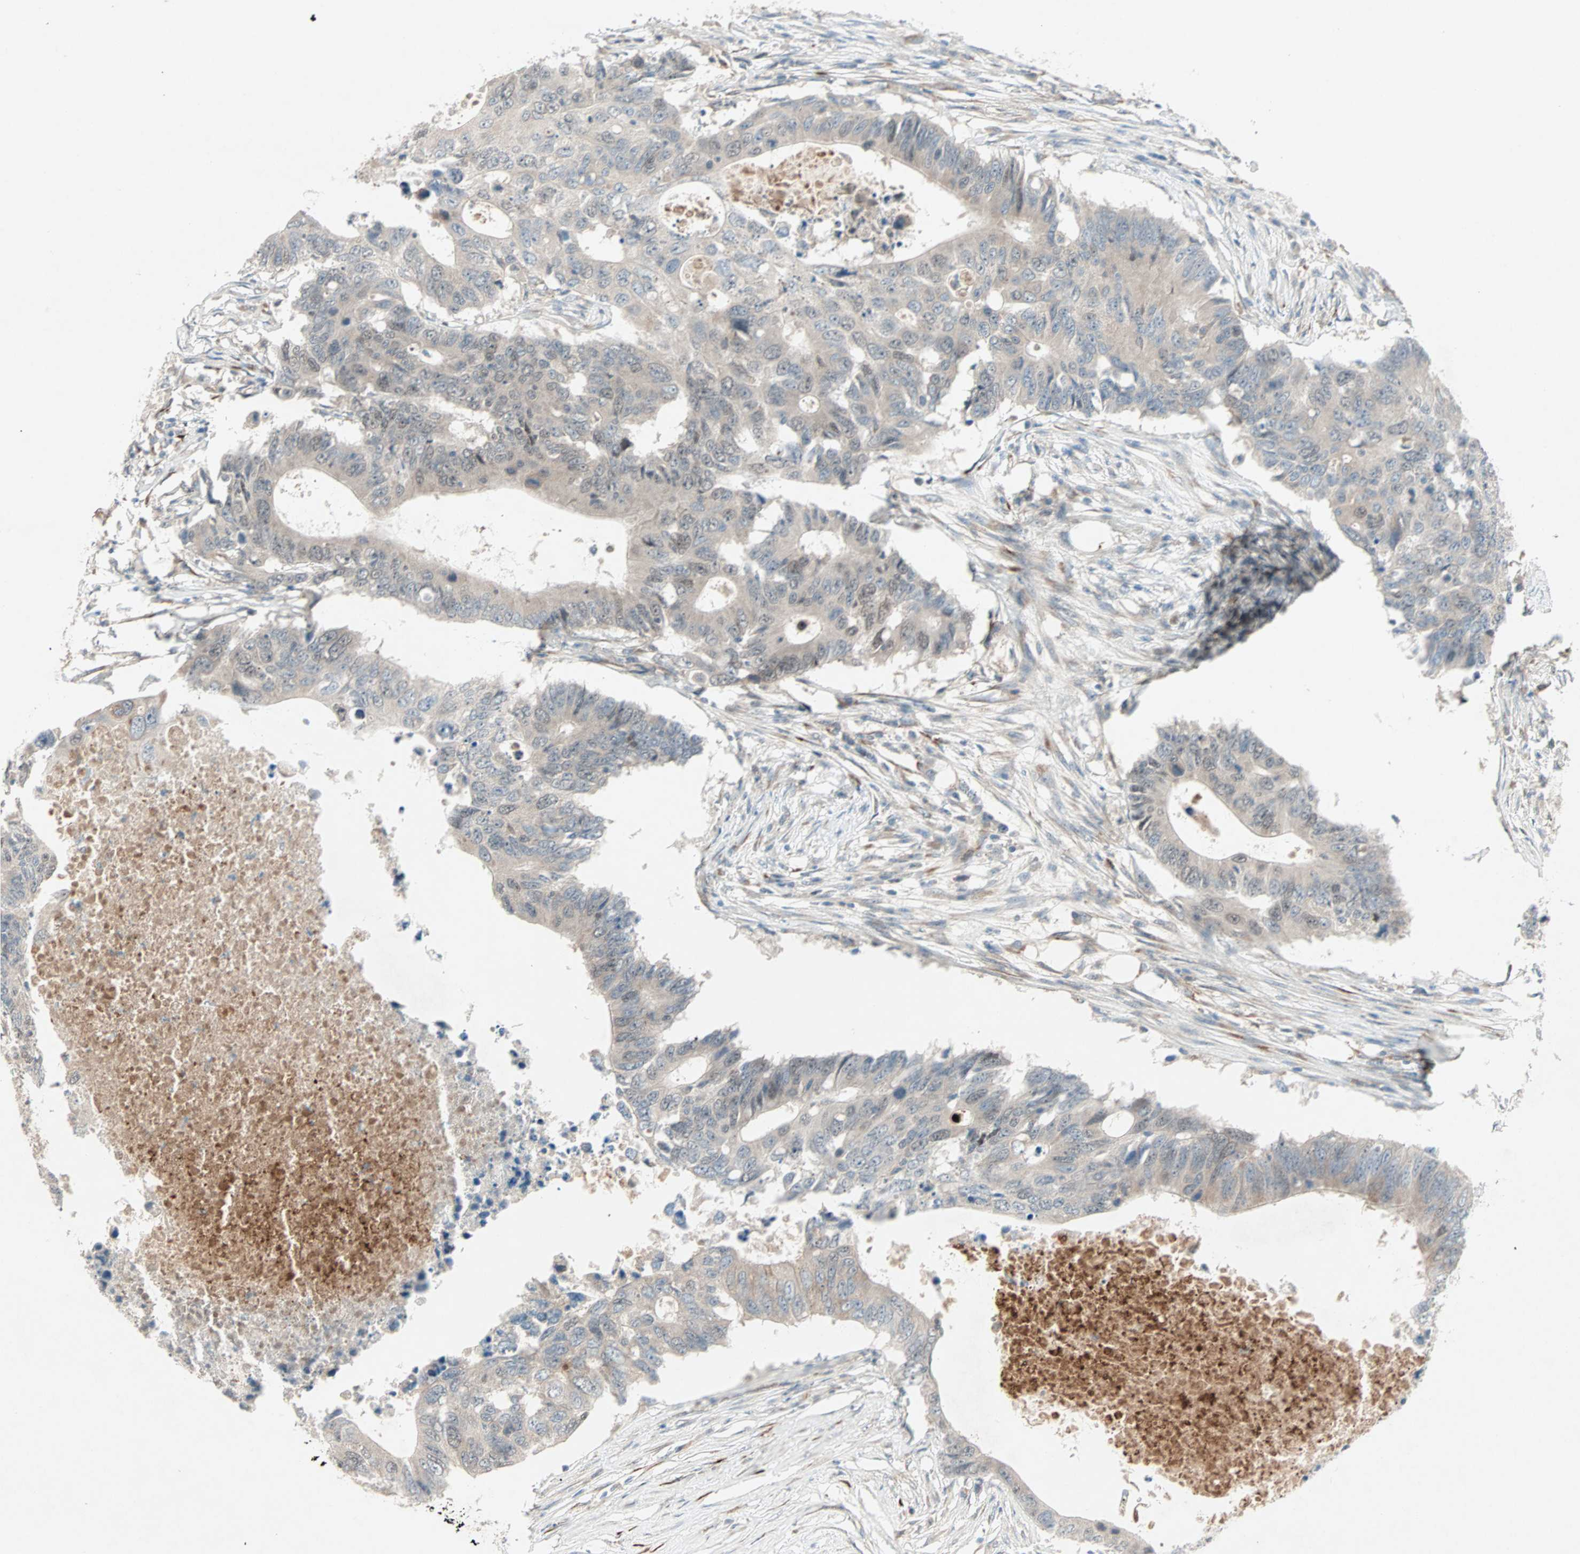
{"staining": {"intensity": "weak", "quantity": ">75%", "location": "cytoplasmic/membranous"}, "tissue": "colorectal cancer", "cell_type": "Tumor cells", "image_type": "cancer", "snomed": [{"axis": "morphology", "description": "Adenocarcinoma, NOS"}, {"axis": "topography", "description": "Colon"}], "caption": "Tumor cells demonstrate low levels of weak cytoplasmic/membranous staining in about >75% of cells in human adenocarcinoma (colorectal). The protein of interest is stained brown, and the nuclei are stained in blue (DAB IHC with brightfield microscopy, high magnification).", "gene": "ZNF37A", "patient": {"sex": "male", "age": 71}}